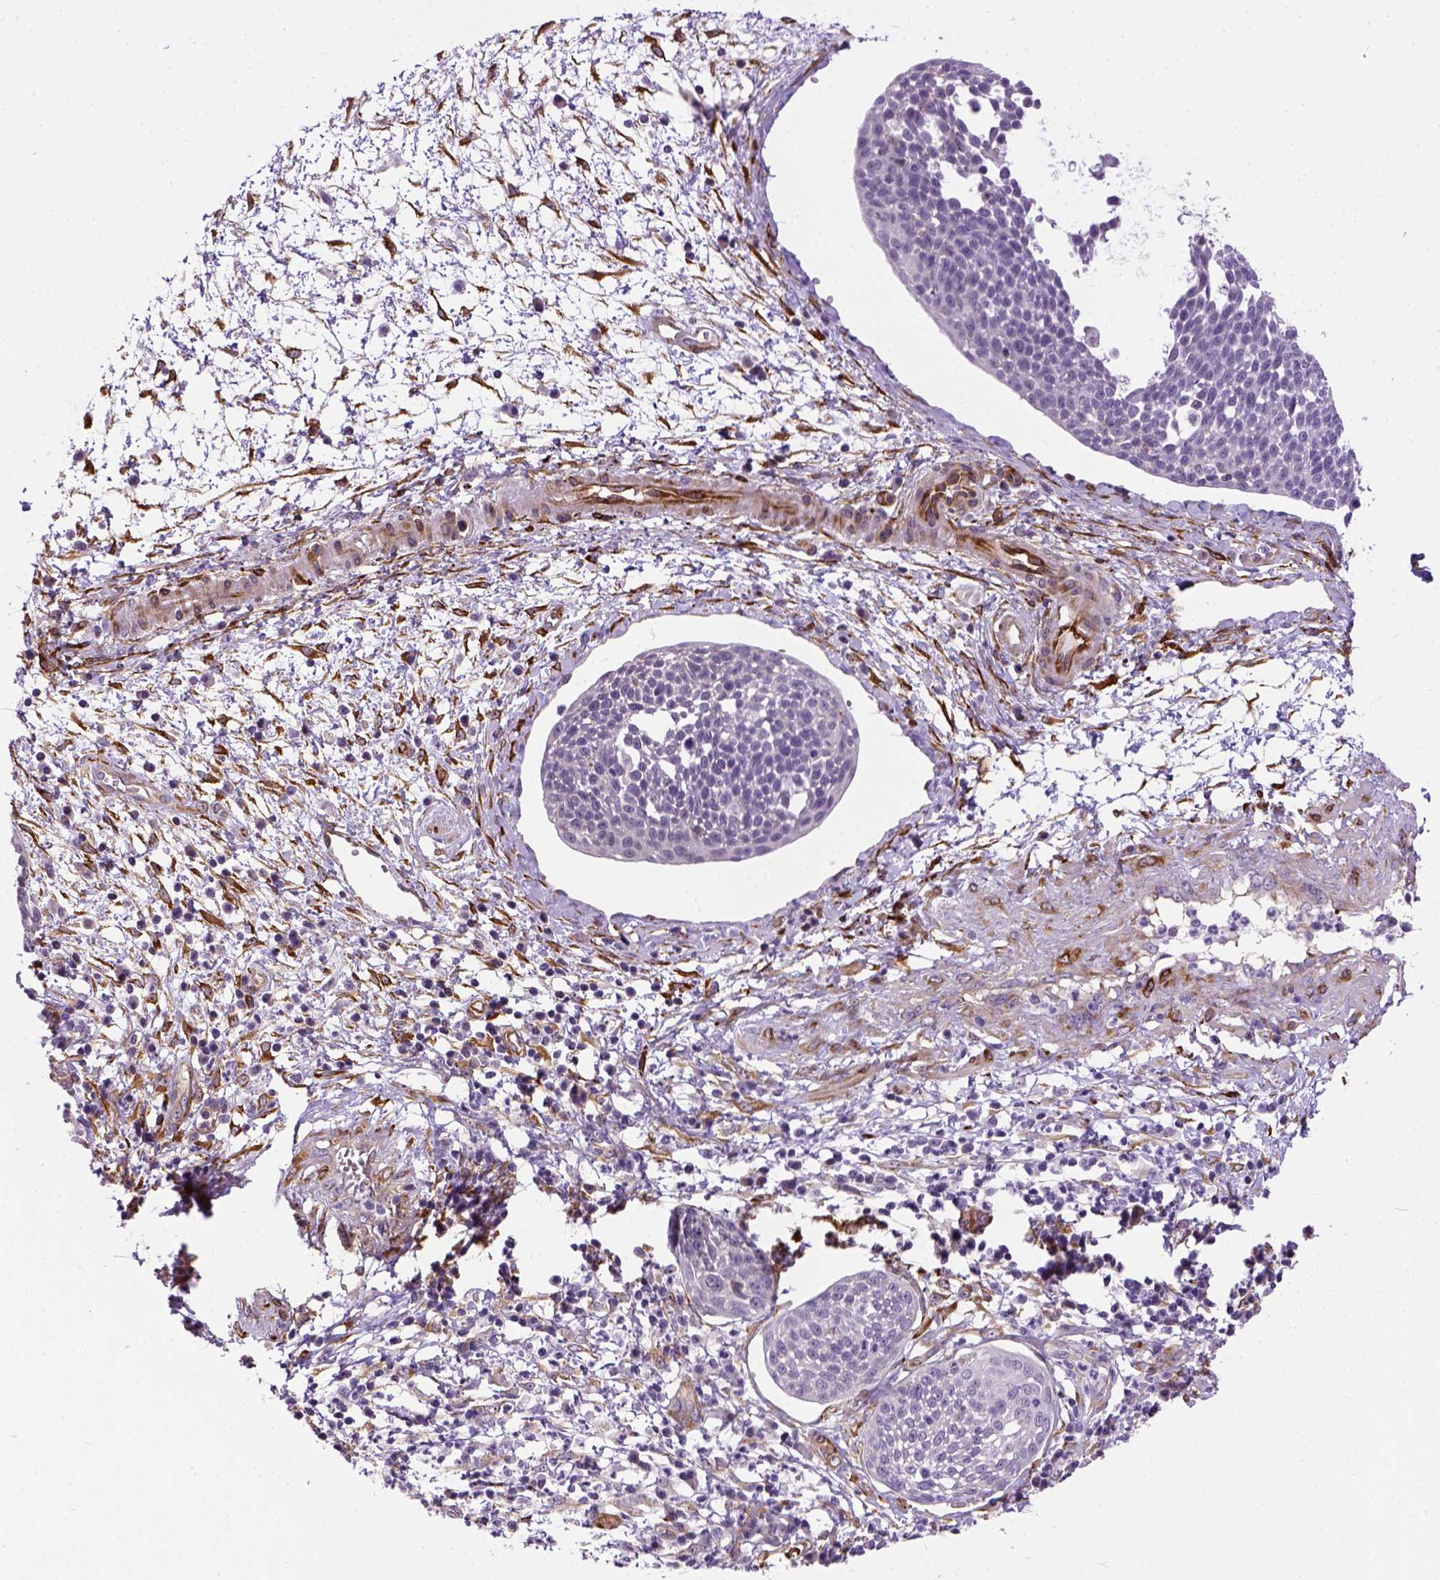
{"staining": {"intensity": "negative", "quantity": "none", "location": "none"}, "tissue": "cervical cancer", "cell_type": "Tumor cells", "image_type": "cancer", "snomed": [{"axis": "morphology", "description": "Squamous cell carcinoma, NOS"}, {"axis": "topography", "description": "Cervix"}], "caption": "Cervical cancer (squamous cell carcinoma) stained for a protein using immunohistochemistry displays no positivity tumor cells.", "gene": "KAZN", "patient": {"sex": "female", "age": 34}}